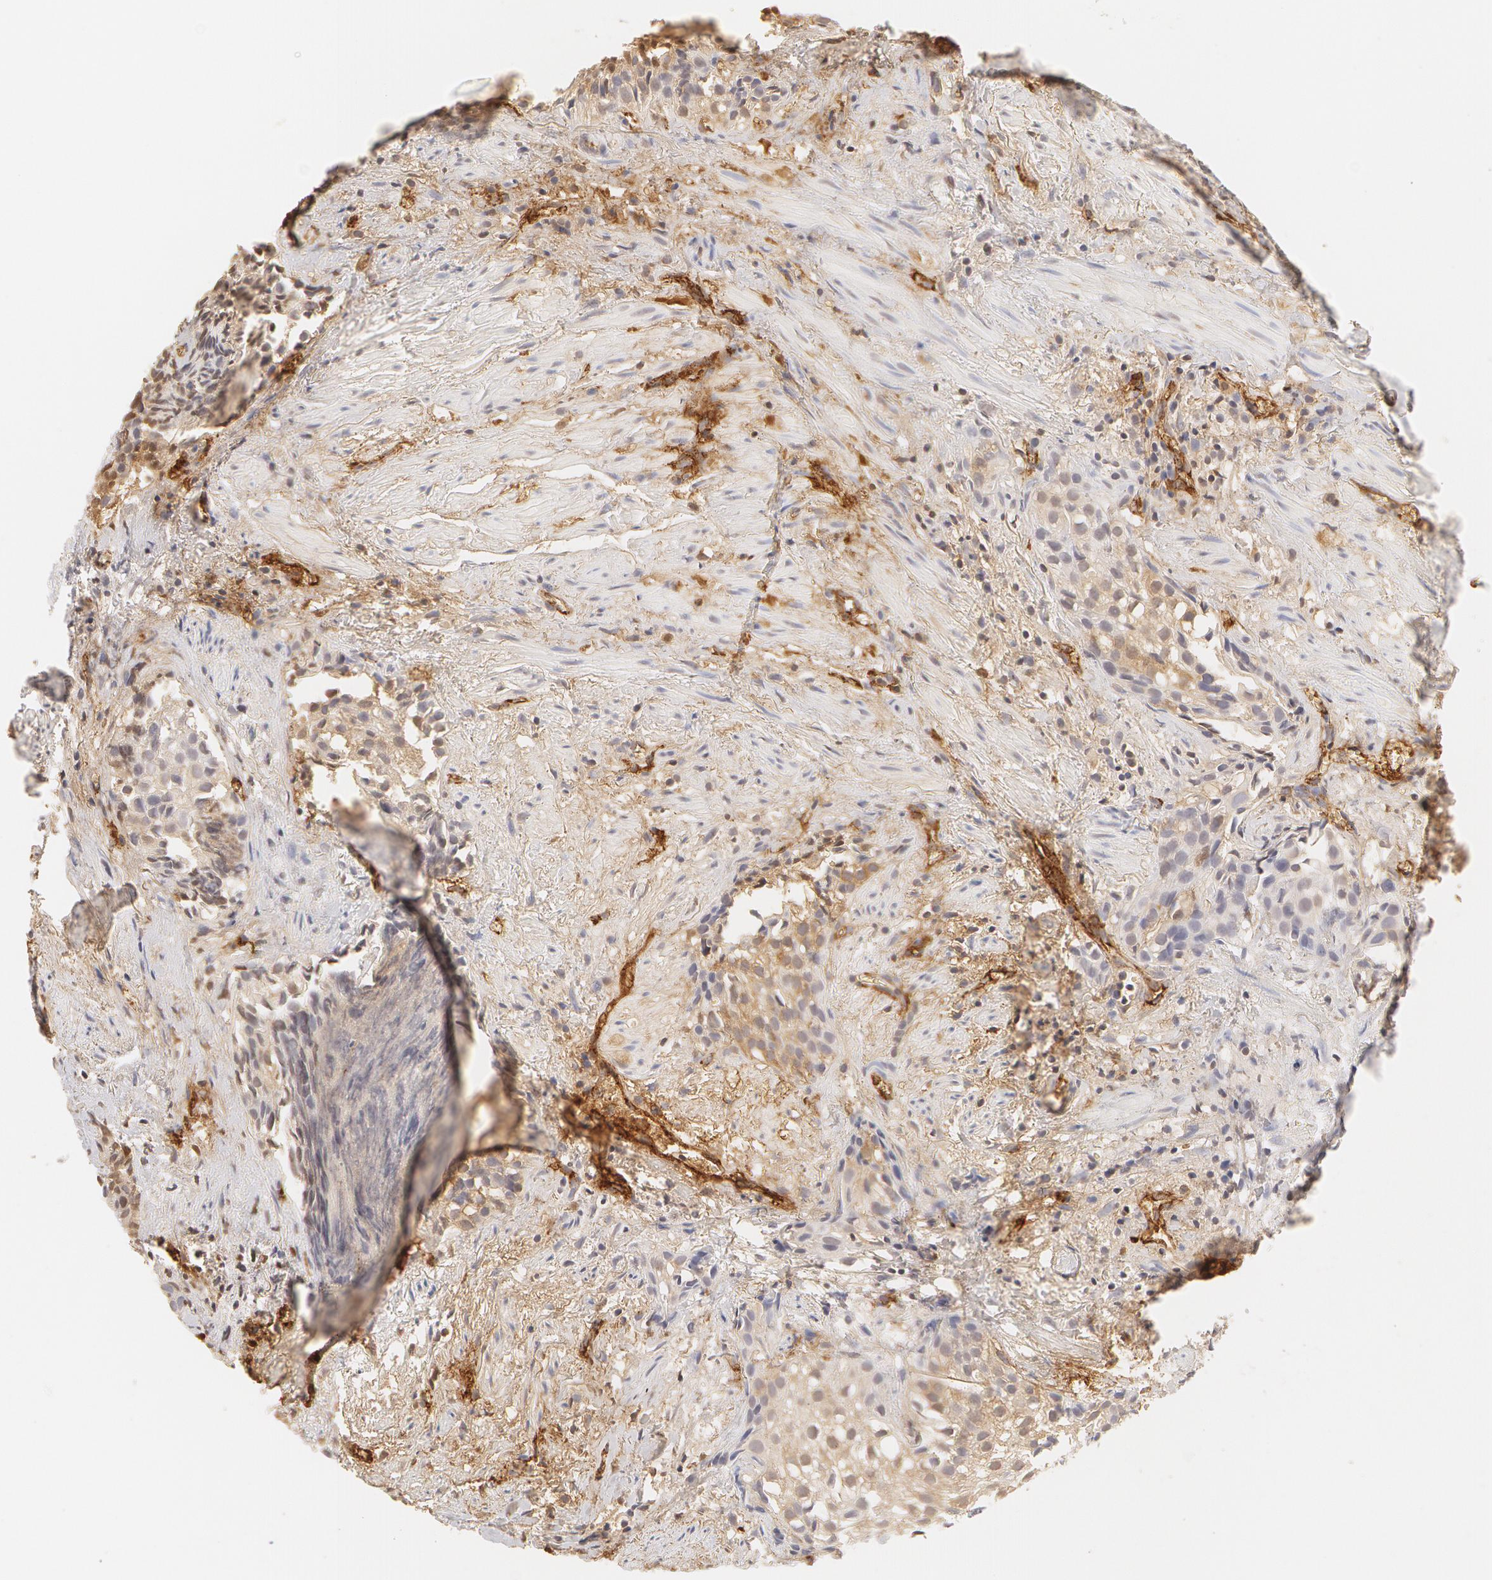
{"staining": {"intensity": "negative", "quantity": "none", "location": "none"}, "tissue": "urothelial cancer", "cell_type": "Tumor cells", "image_type": "cancer", "snomed": [{"axis": "morphology", "description": "Urothelial carcinoma, High grade"}, {"axis": "topography", "description": "Urinary bladder"}], "caption": "This is an immunohistochemistry photomicrograph of urothelial carcinoma (high-grade). There is no positivity in tumor cells.", "gene": "VWF", "patient": {"sex": "female", "age": 78}}